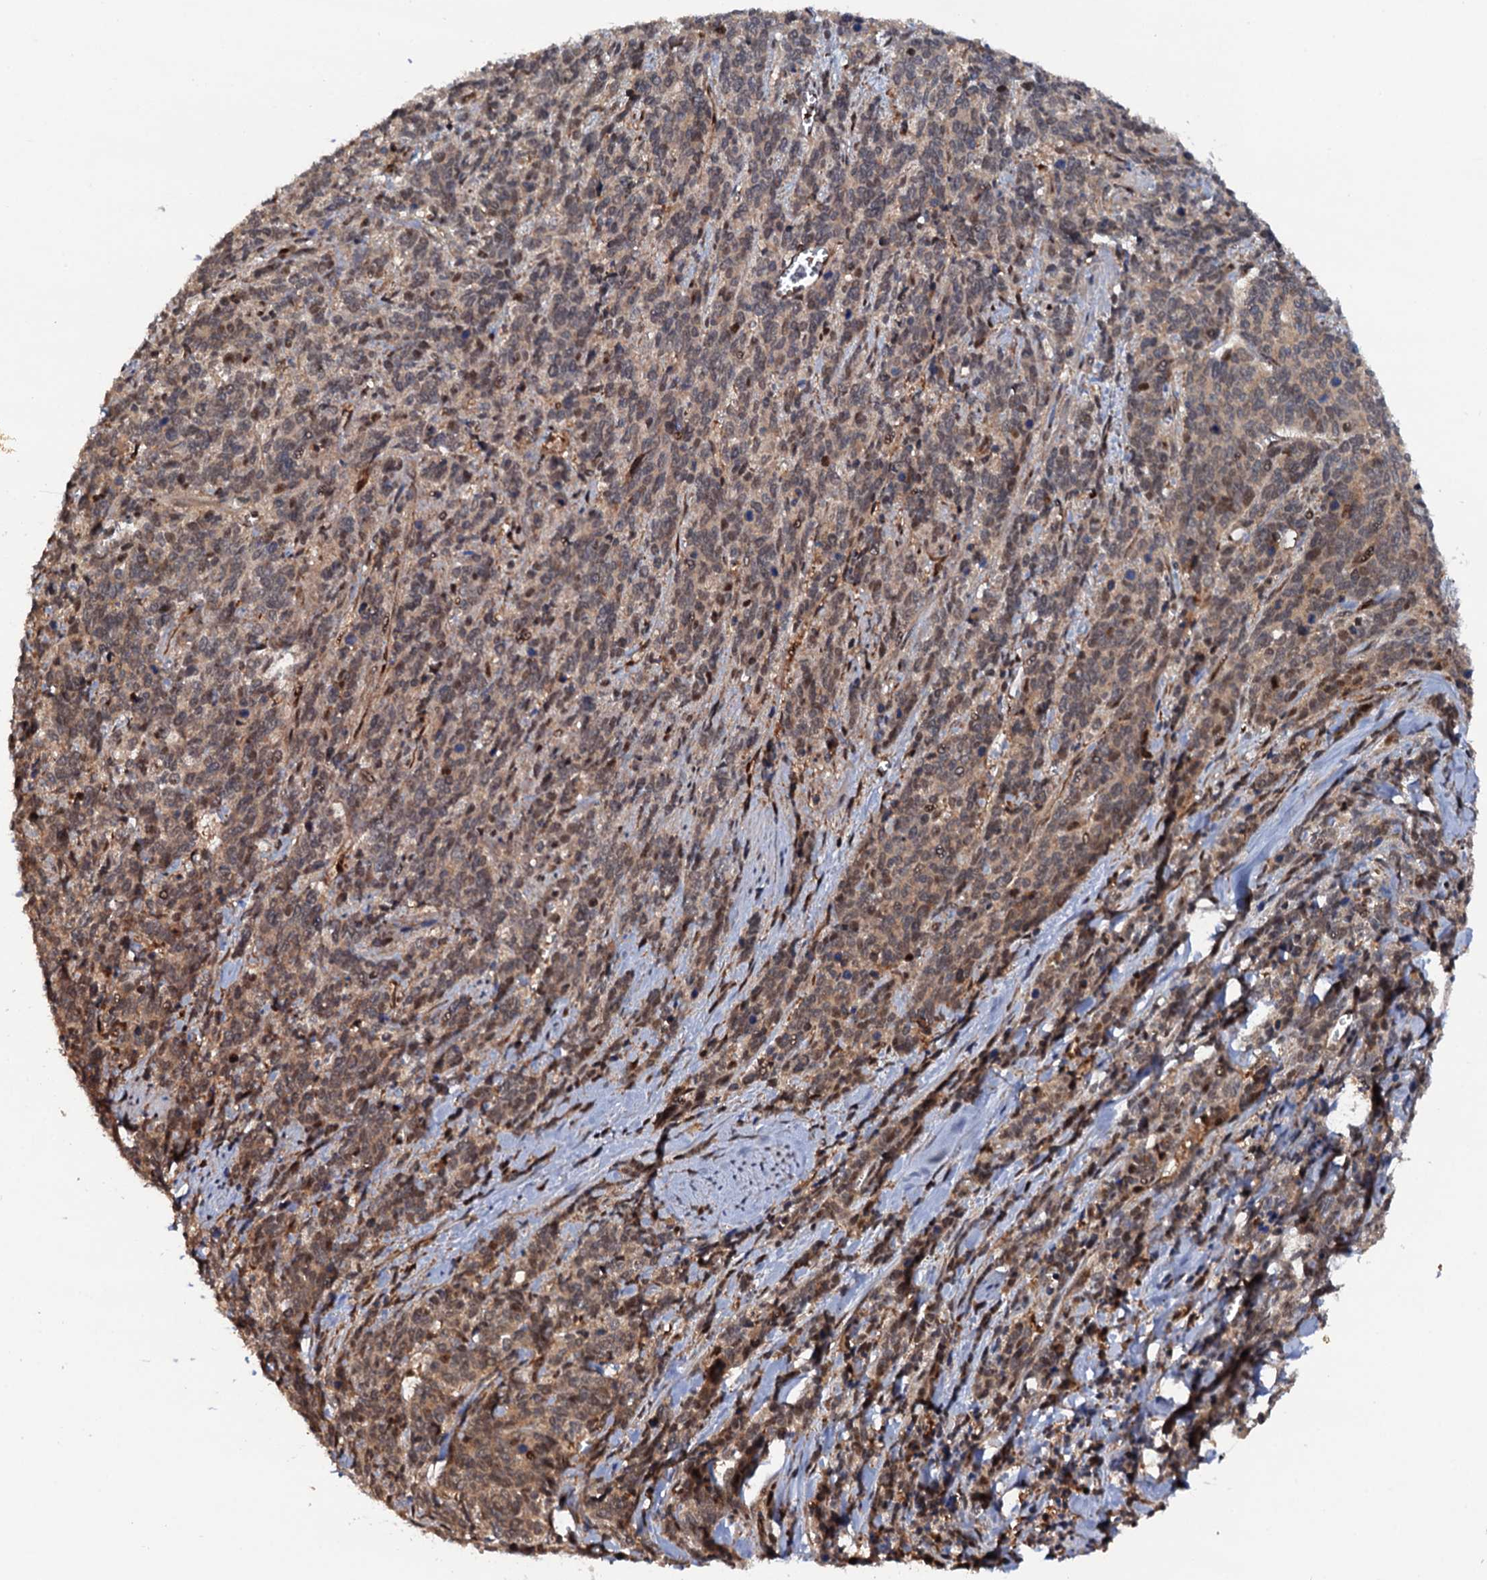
{"staining": {"intensity": "moderate", "quantity": ">75%", "location": "cytoplasmic/membranous,nuclear"}, "tissue": "cervical cancer", "cell_type": "Tumor cells", "image_type": "cancer", "snomed": [{"axis": "morphology", "description": "Squamous cell carcinoma, NOS"}, {"axis": "topography", "description": "Cervix"}], "caption": "Cervical cancer (squamous cell carcinoma) stained with a protein marker exhibits moderate staining in tumor cells.", "gene": "CDC23", "patient": {"sex": "female", "age": 60}}